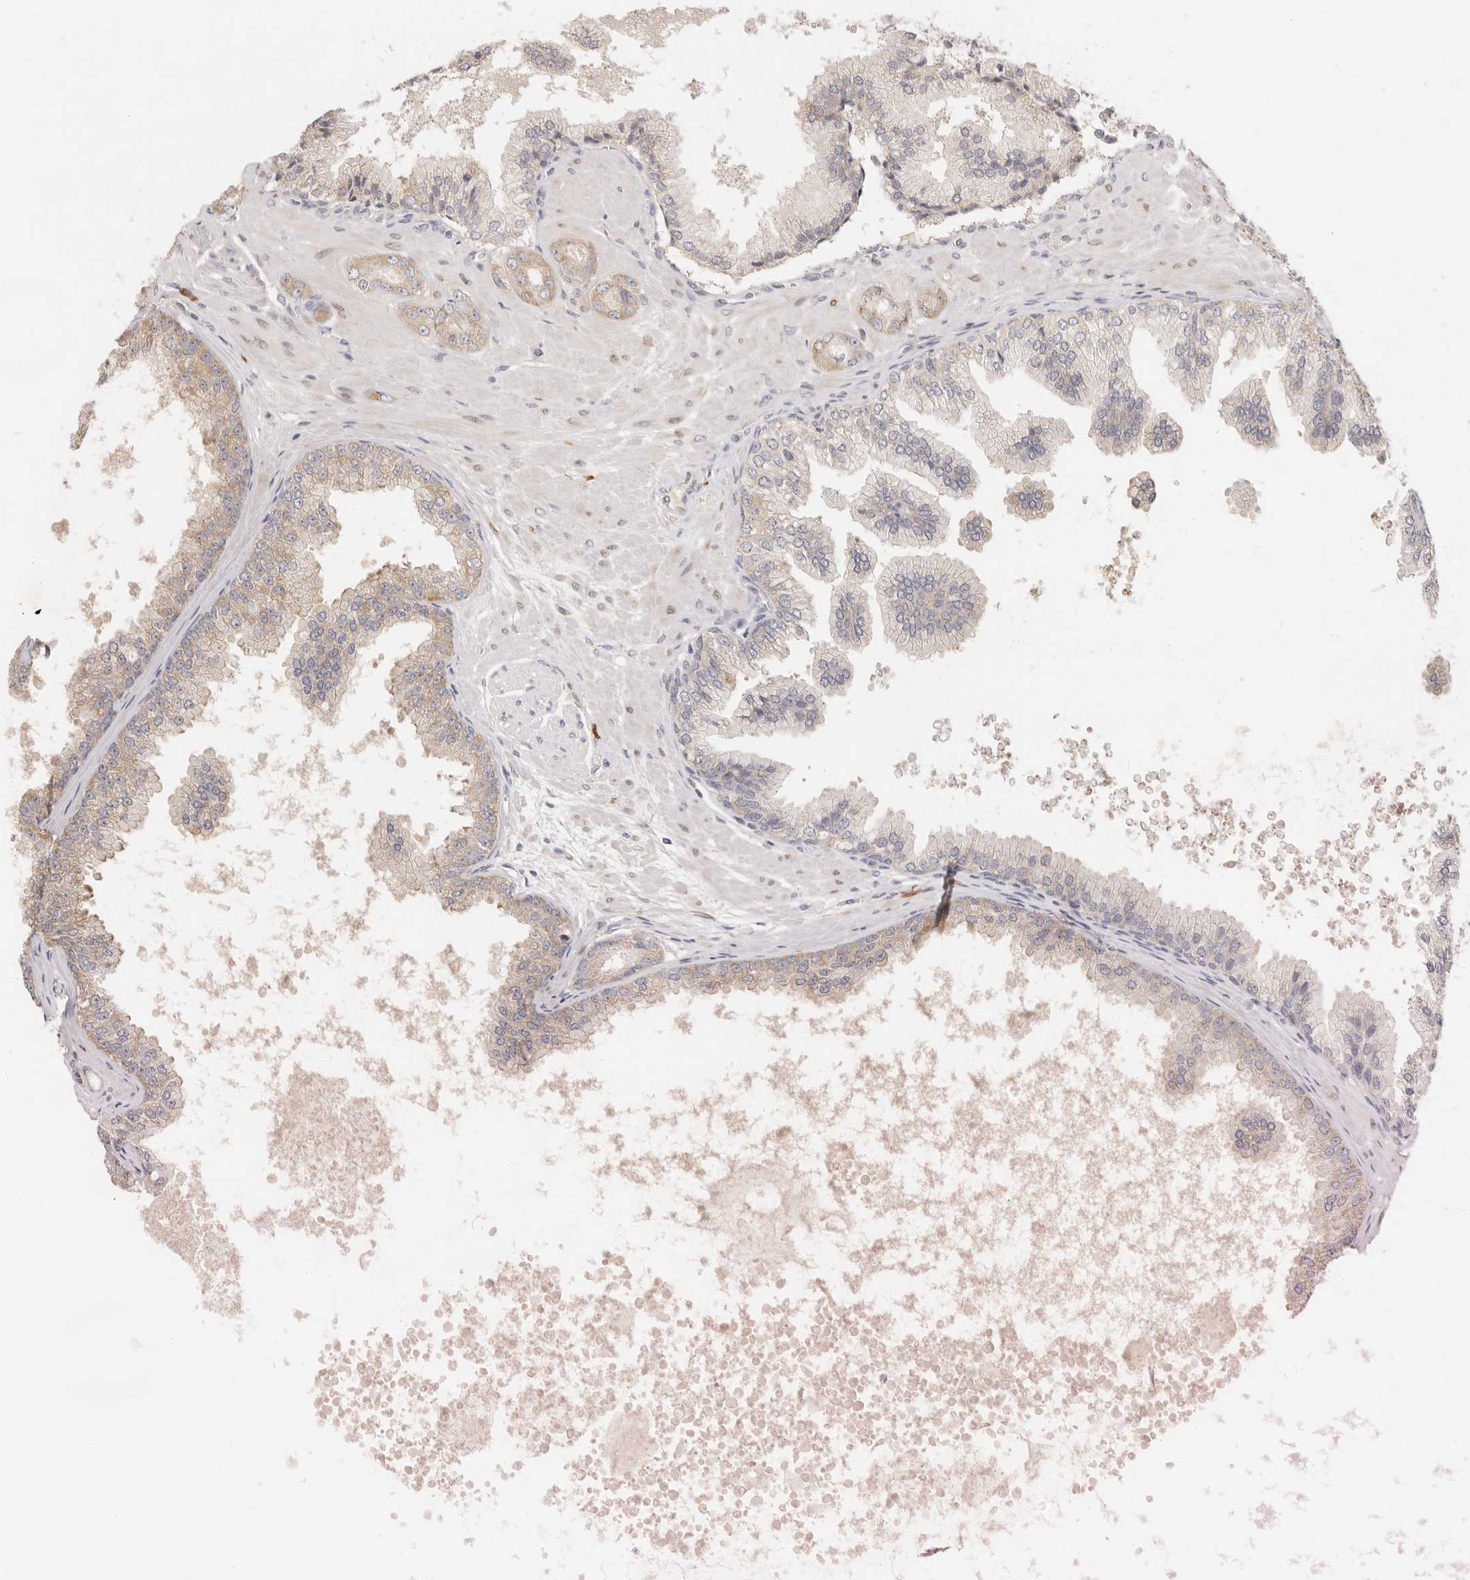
{"staining": {"intensity": "moderate", "quantity": "25%-75%", "location": "cytoplasmic/membranous"}, "tissue": "prostate cancer", "cell_type": "Tumor cells", "image_type": "cancer", "snomed": [{"axis": "morphology", "description": "Adenocarcinoma, Low grade"}, {"axis": "topography", "description": "Prostate"}], "caption": "DAB immunohistochemical staining of prostate cancer reveals moderate cytoplasmic/membranous protein positivity in approximately 25%-75% of tumor cells.", "gene": "PABPC4", "patient": {"sex": "male", "age": 63}}